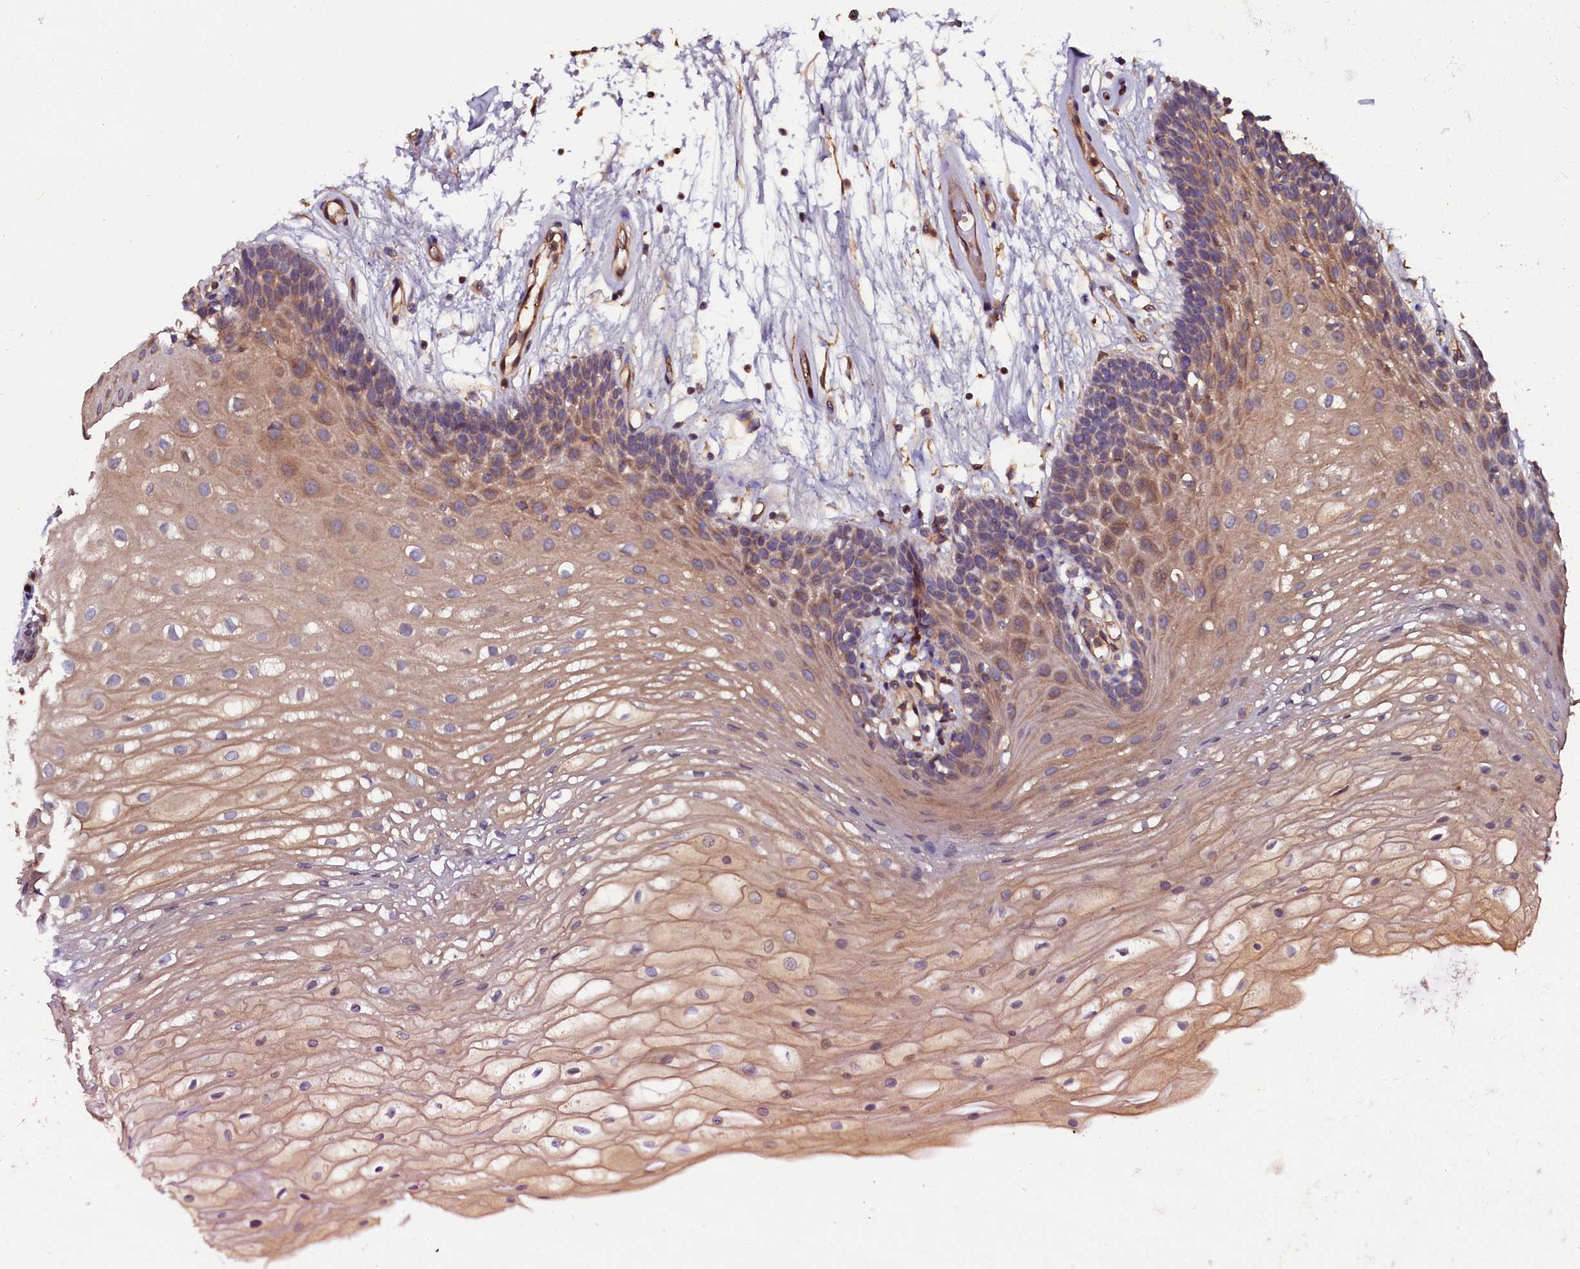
{"staining": {"intensity": "weak", "quantity": ">75%", "location": "cytoplasmic/membranous"}, "tissue": "oral mucosa", "cell_type": "Squamous epithelial cells", "image_type": "normal", "snomed": [{"axis": "morphology", "description": "Normal tissue, NOS"}, {"axis": "topography", "description": "Oral tissue"}], "caption": "Immunohistochemistry (IHC) image of normal oral mucosa: oral mucosa stained using immunohistochemistry (IHC) displays low levels of weak protein expression localized specifically in the cytoplasmic/membranous of squamous epithelial cells, appearing as a cytoplasmic/membranous brown color.", "gene": "APPL2", "patient": {"sex": "female", "age": 80}}